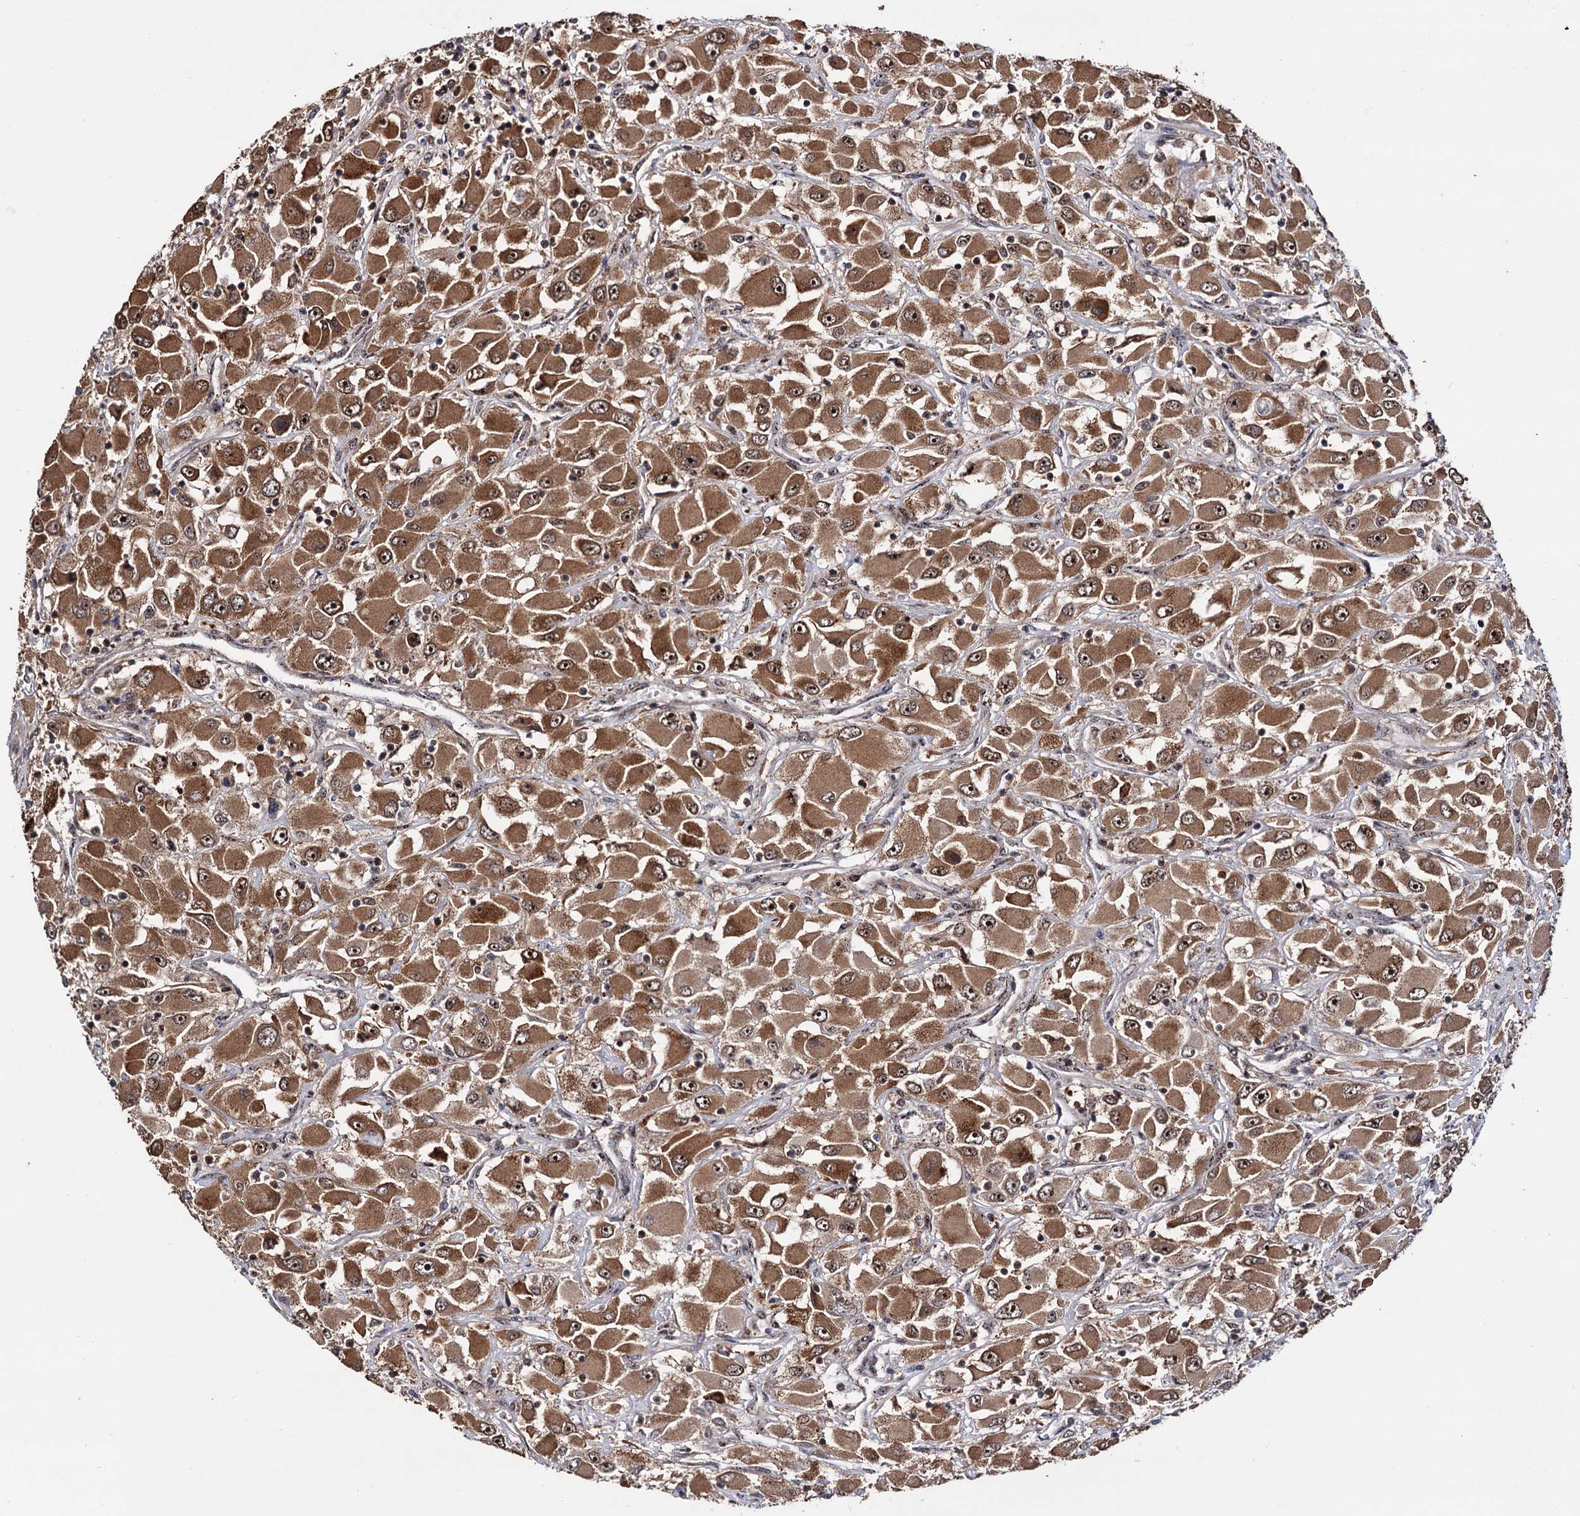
{"staining": {"intensity": "moderate", "quantity": ">75%", "location": "cytoplasmic/membranous,nuclear"}, "tissue": "renal cancer", "cell_type": "Tumor cells", "image_type": "cancer", "snomed": [{"axis": "morphology", "description": "Adenocarcinoma, NOS"}, {"axis": "topography", "description": "Kidney"}], "caption": "Tumor cells demonstrate moderate cytoplasmic/membranous and nuclear expression in about >75% of cells in adenocarcinoma (renal).", "gene": "PIGB", "patient": {"sex": "female", "age": 52}}